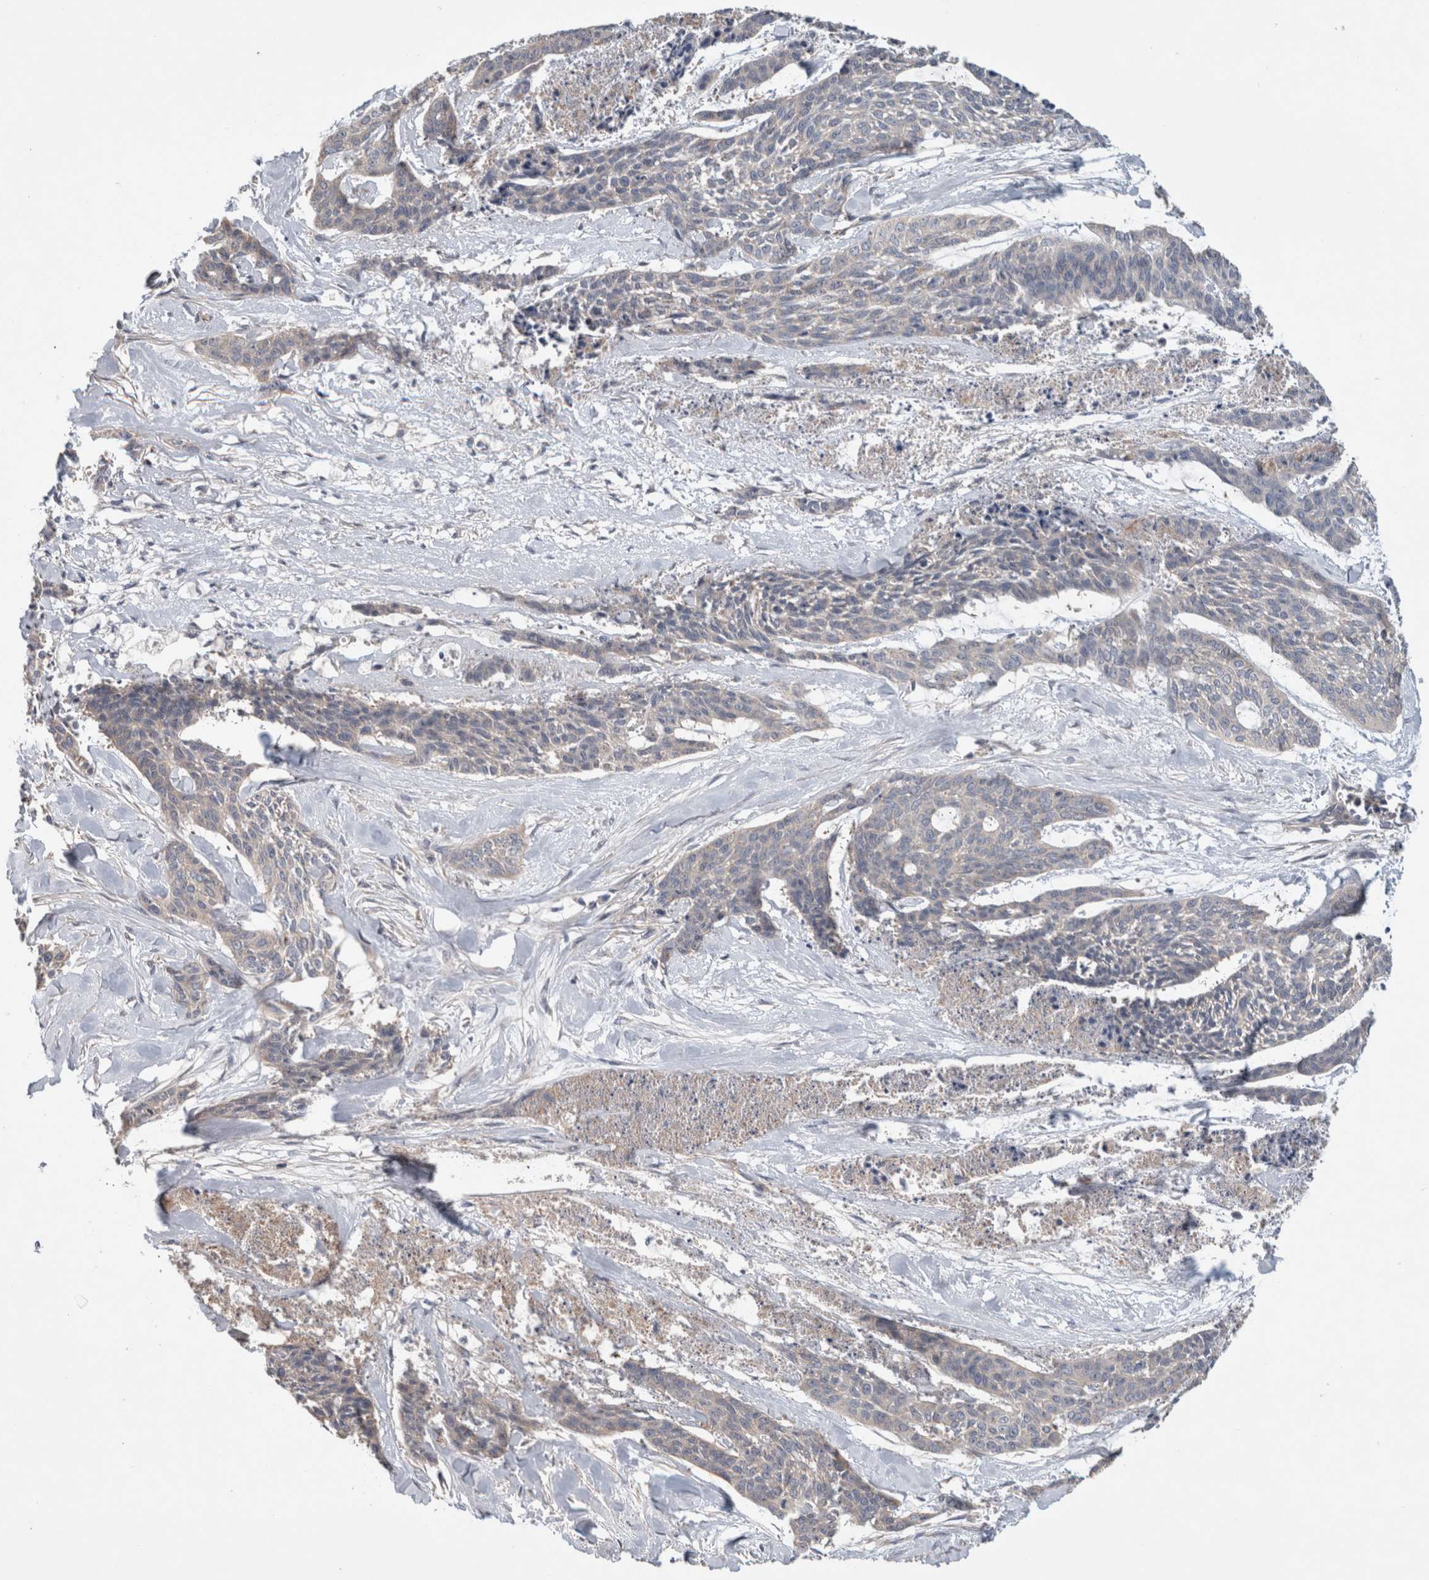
{"staining": {"intensity": "negative", "quantity": "none", "location": "none"}, "tissue": "skin cancer", "cell_type": "Tumor cells", "image_type": "cancer", "snomed": [{"axis": "morphology", "description": "Basal cell carcinoma"}, {"axis": "topography", "description": "Skin"}], "caption": "The IHC photomicrograph has no significant expression in tumor cells of skin cancer tissue.", "gene": "TARBP1", "patient": {"sex": "female", "age": 64}}